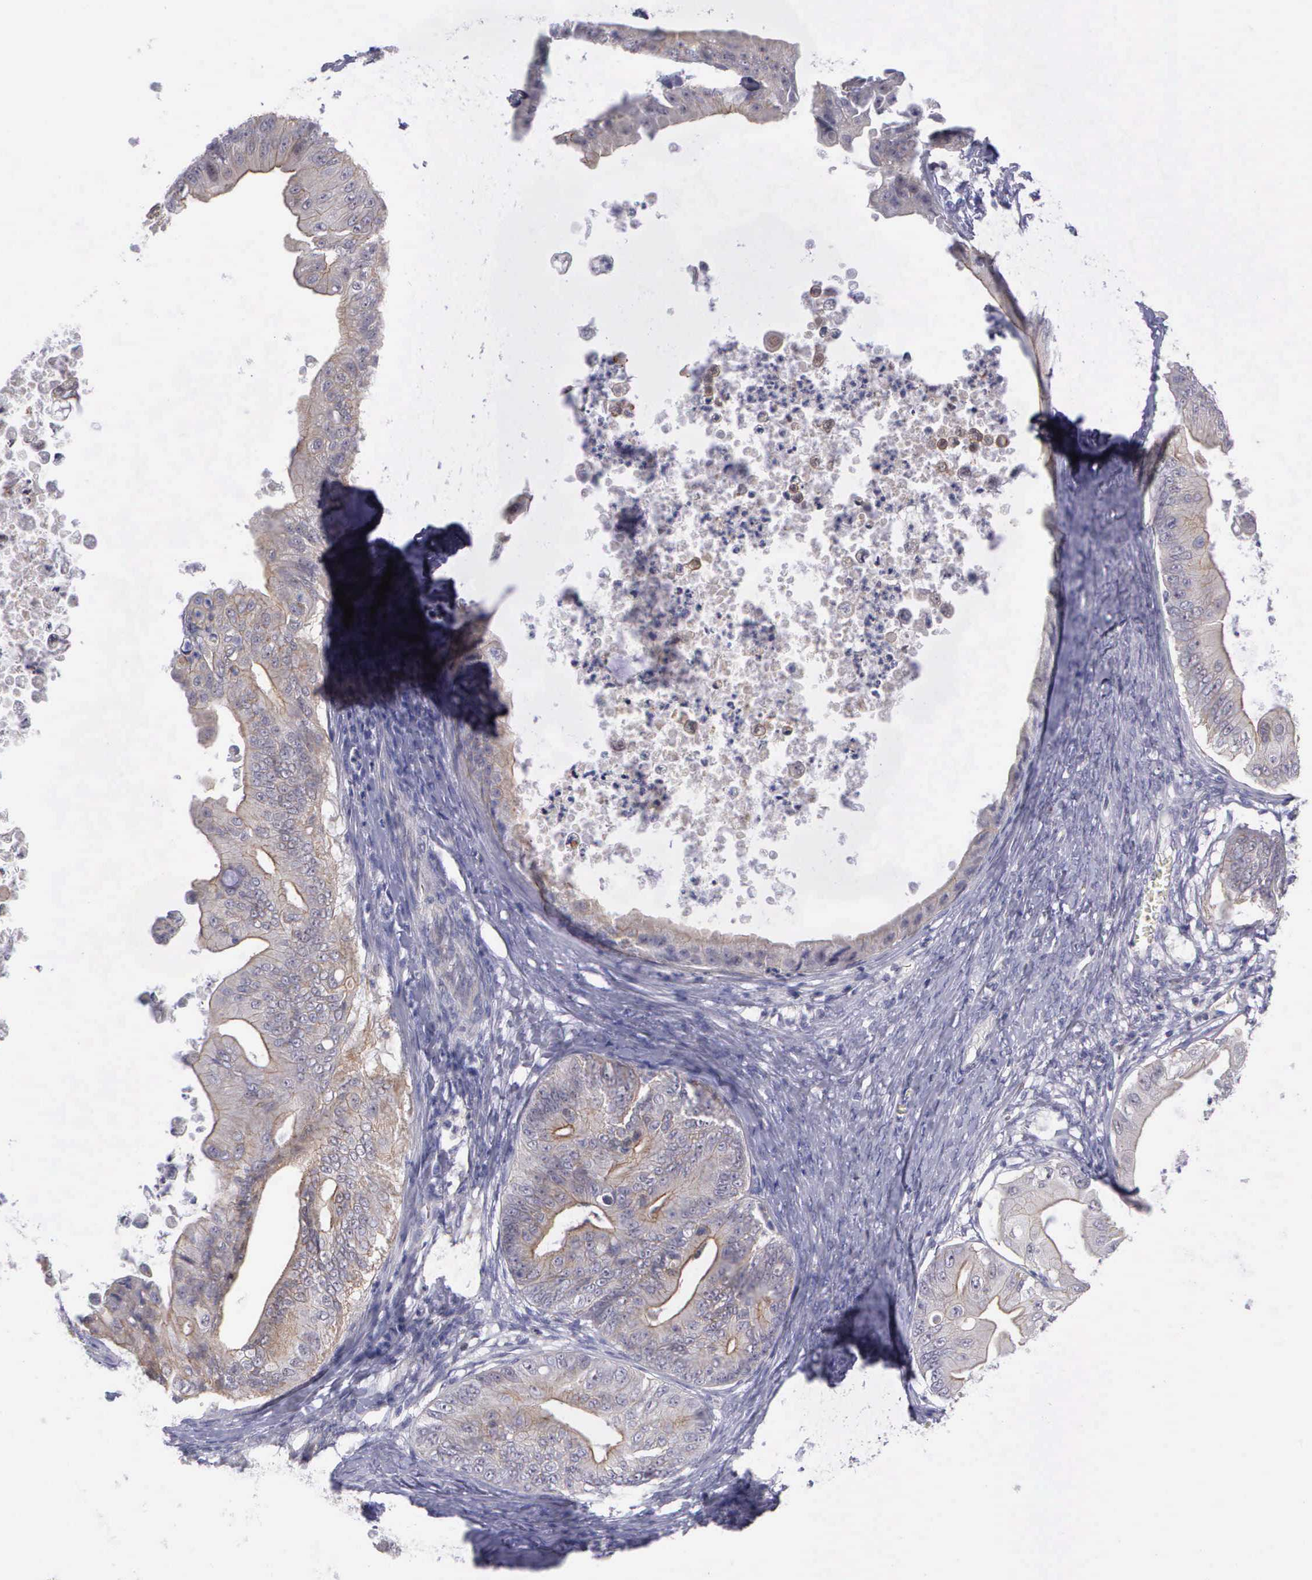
{"staining": {"intensity": "weak", "quantity": "25%-75%", "location": "cytoplasmic/membranous"}, "tissue": "ovarian cancer", "cell_type": "Tumor cells", "image_type": "cancer", "snomed": [{"axis": "morphology", "description": "Cystadenocarcinoma, mucinous, NOS"}, {"axis": "topography", "description": "Ovary"}], "caption": "A low amount of weak cytoplasmic/membranous staining is present in approximately 25%-75% of tumor cells in ovarian cancer (mucinous cystadenocarcinoma) tissue.", "gene": "MICAL3", "patient": {"sex": "female", "age": 37}}